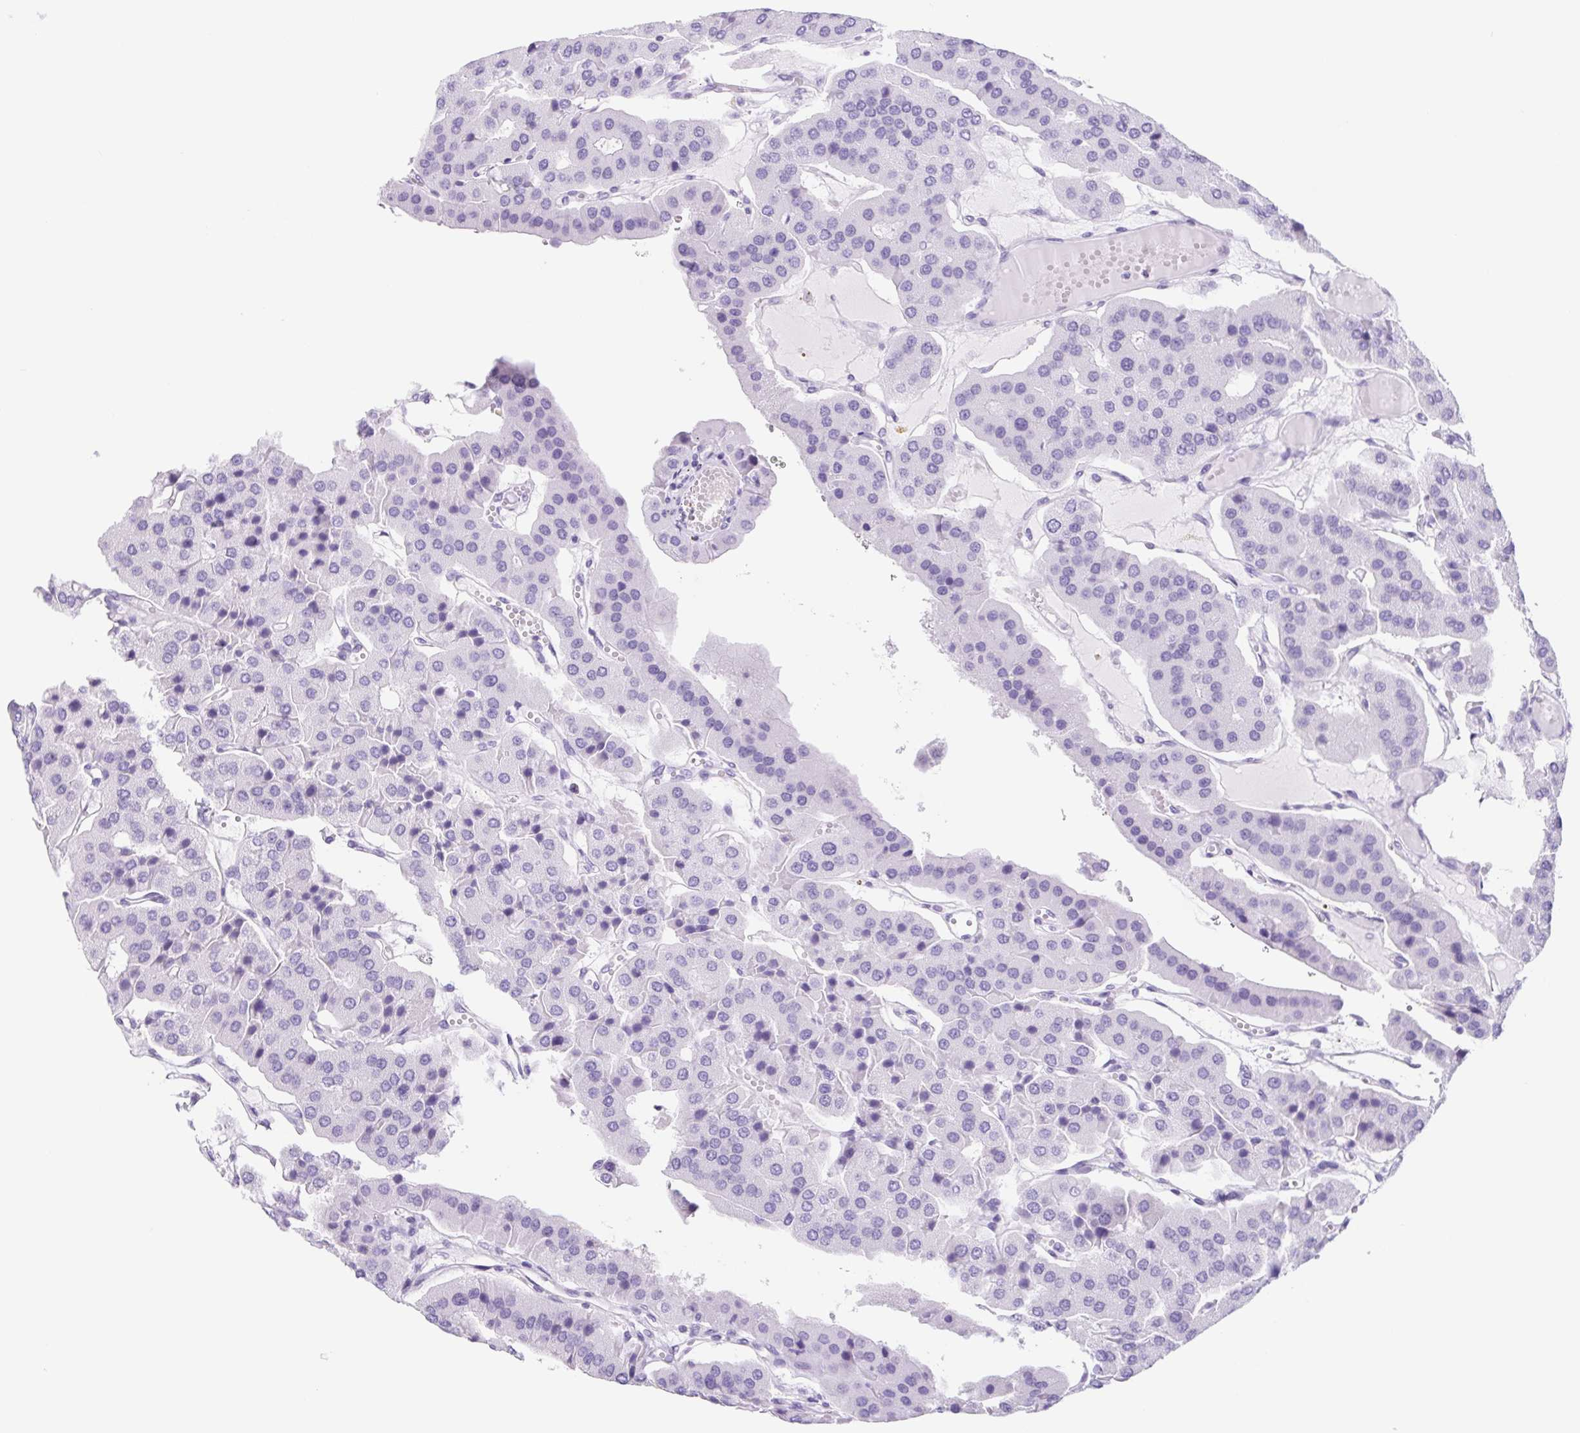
{"staining": {"intensity": "negative", "quantity": "none", "location": "none"}, "tissue": "parathyroid gland", "cell_type": "Glandular cells", "image_type": "normal", "snomed": [{"axis": "morphology", "description": "Normal tissue, NOS"}, {"axis": "morphology", "description": "Adenoma, NOS"}, {"axis": "topography", "description": "Parathyroid gland"}], "caption": "High magnification brightfield microscopy of benign parathyroid gland stained with DAB (3,3'-diaminobenzidine) (brown) and counterstained with hematoxylin (blue): glandular cells show no significant positivity. (DAB (3,3'-diaminobenzidine) immunohistochemistry (IHC) with hematoxylin counter stain).", "gene": "CYP21A2", "patient": {"sex": "female", "age": 86}}